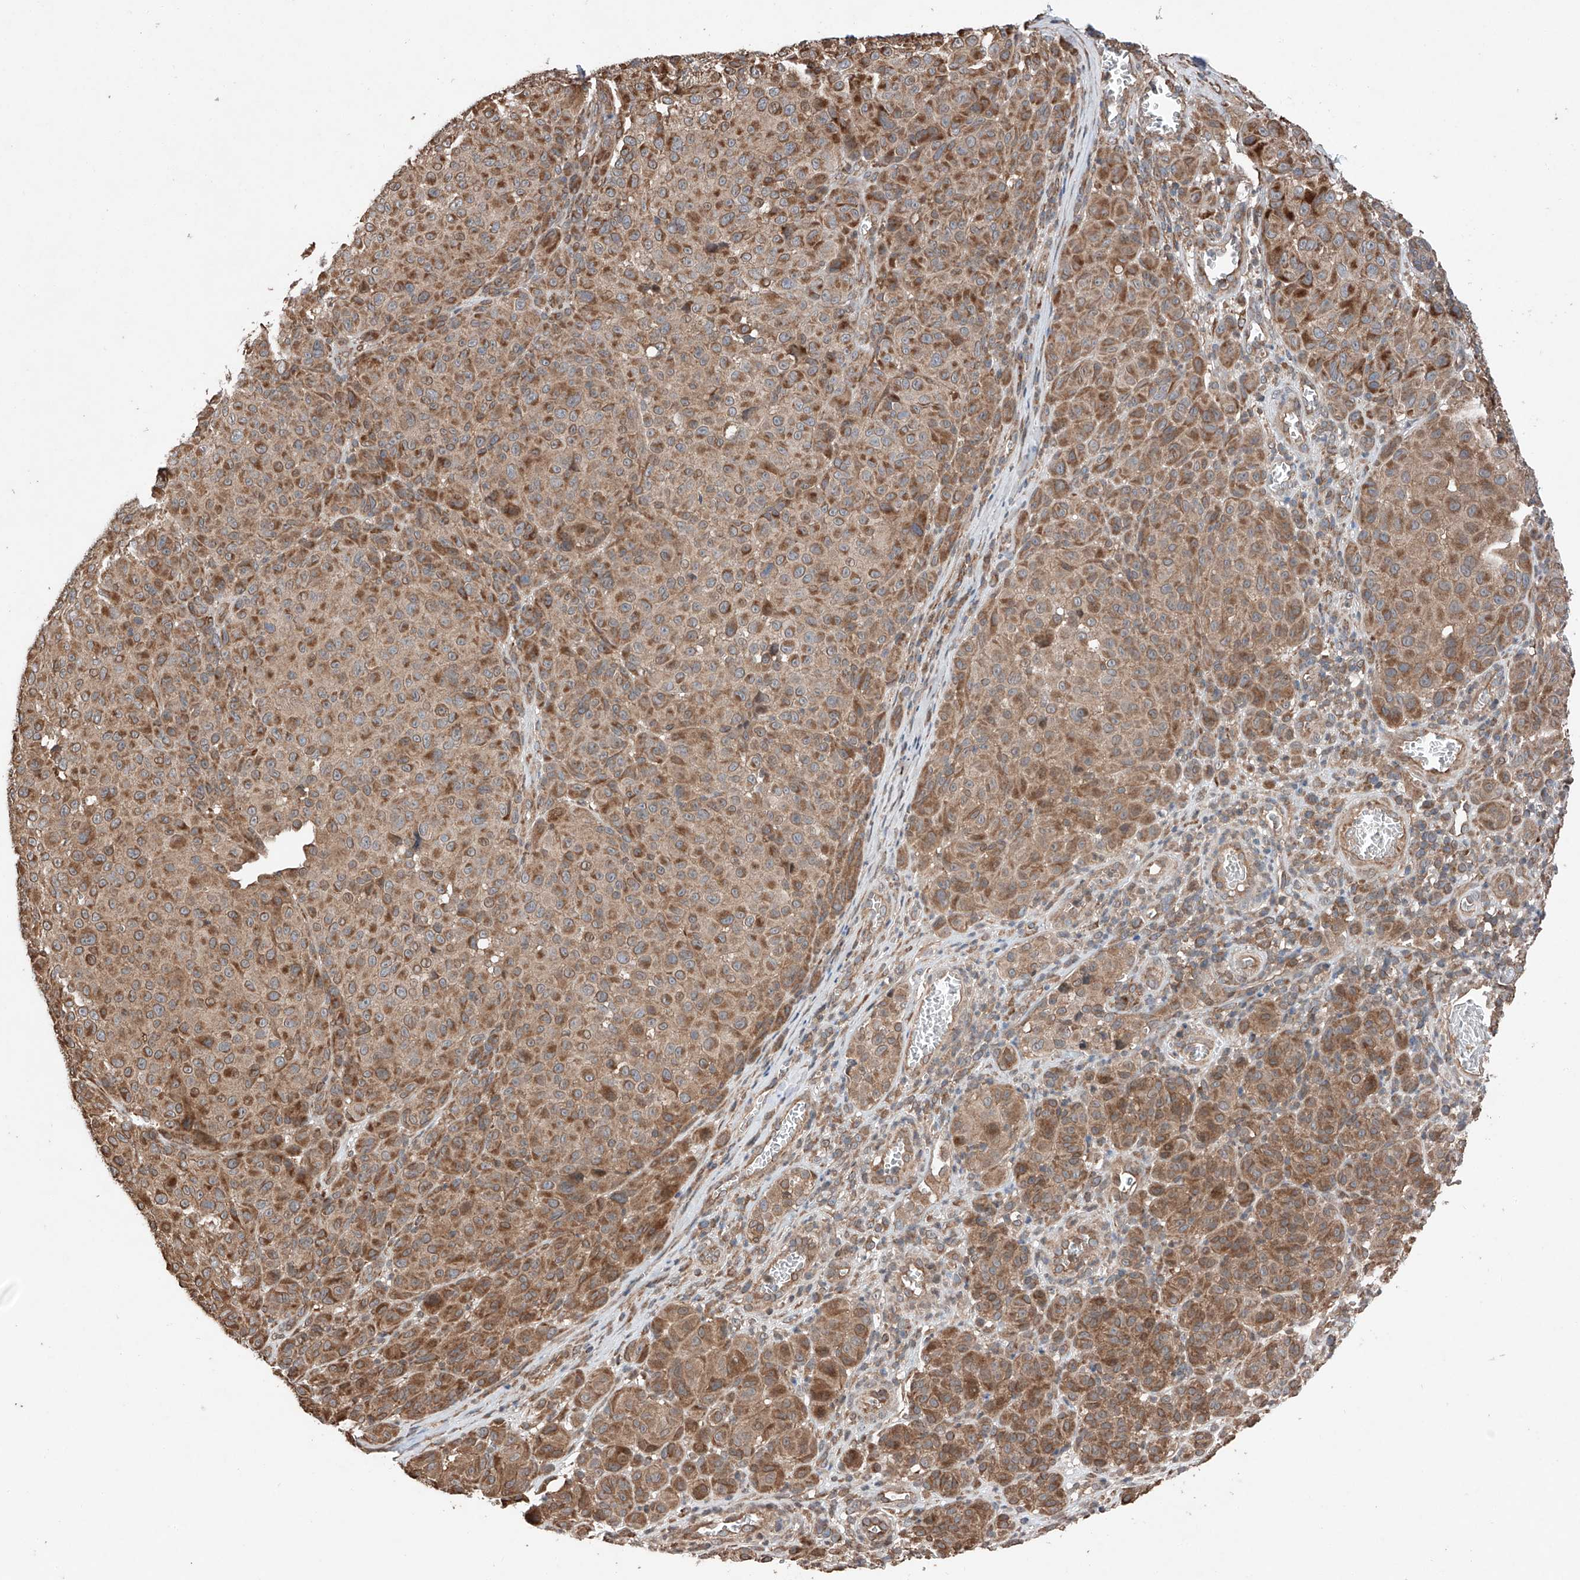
{"staining": {"intensity": "moderate", "quantity": ">75%", "location": "cytoplasmic/membranous"}, "tissue": "melanoma", "cell_type": "Tumor cells", "image_type": "cancer", "snomed": [{"axis": "morphology", "description": "Malignant melanoma, NOS"}, {"axis": "topography", "description": "Skin"}], "caption": "Melanoma stained with a brown dye demonstrates moderate cytoplasmic/membranous positive staining in about >75% of tumor cells.", "gene": "AP4B1", "patient": {"sex": "male", "age": 73}}